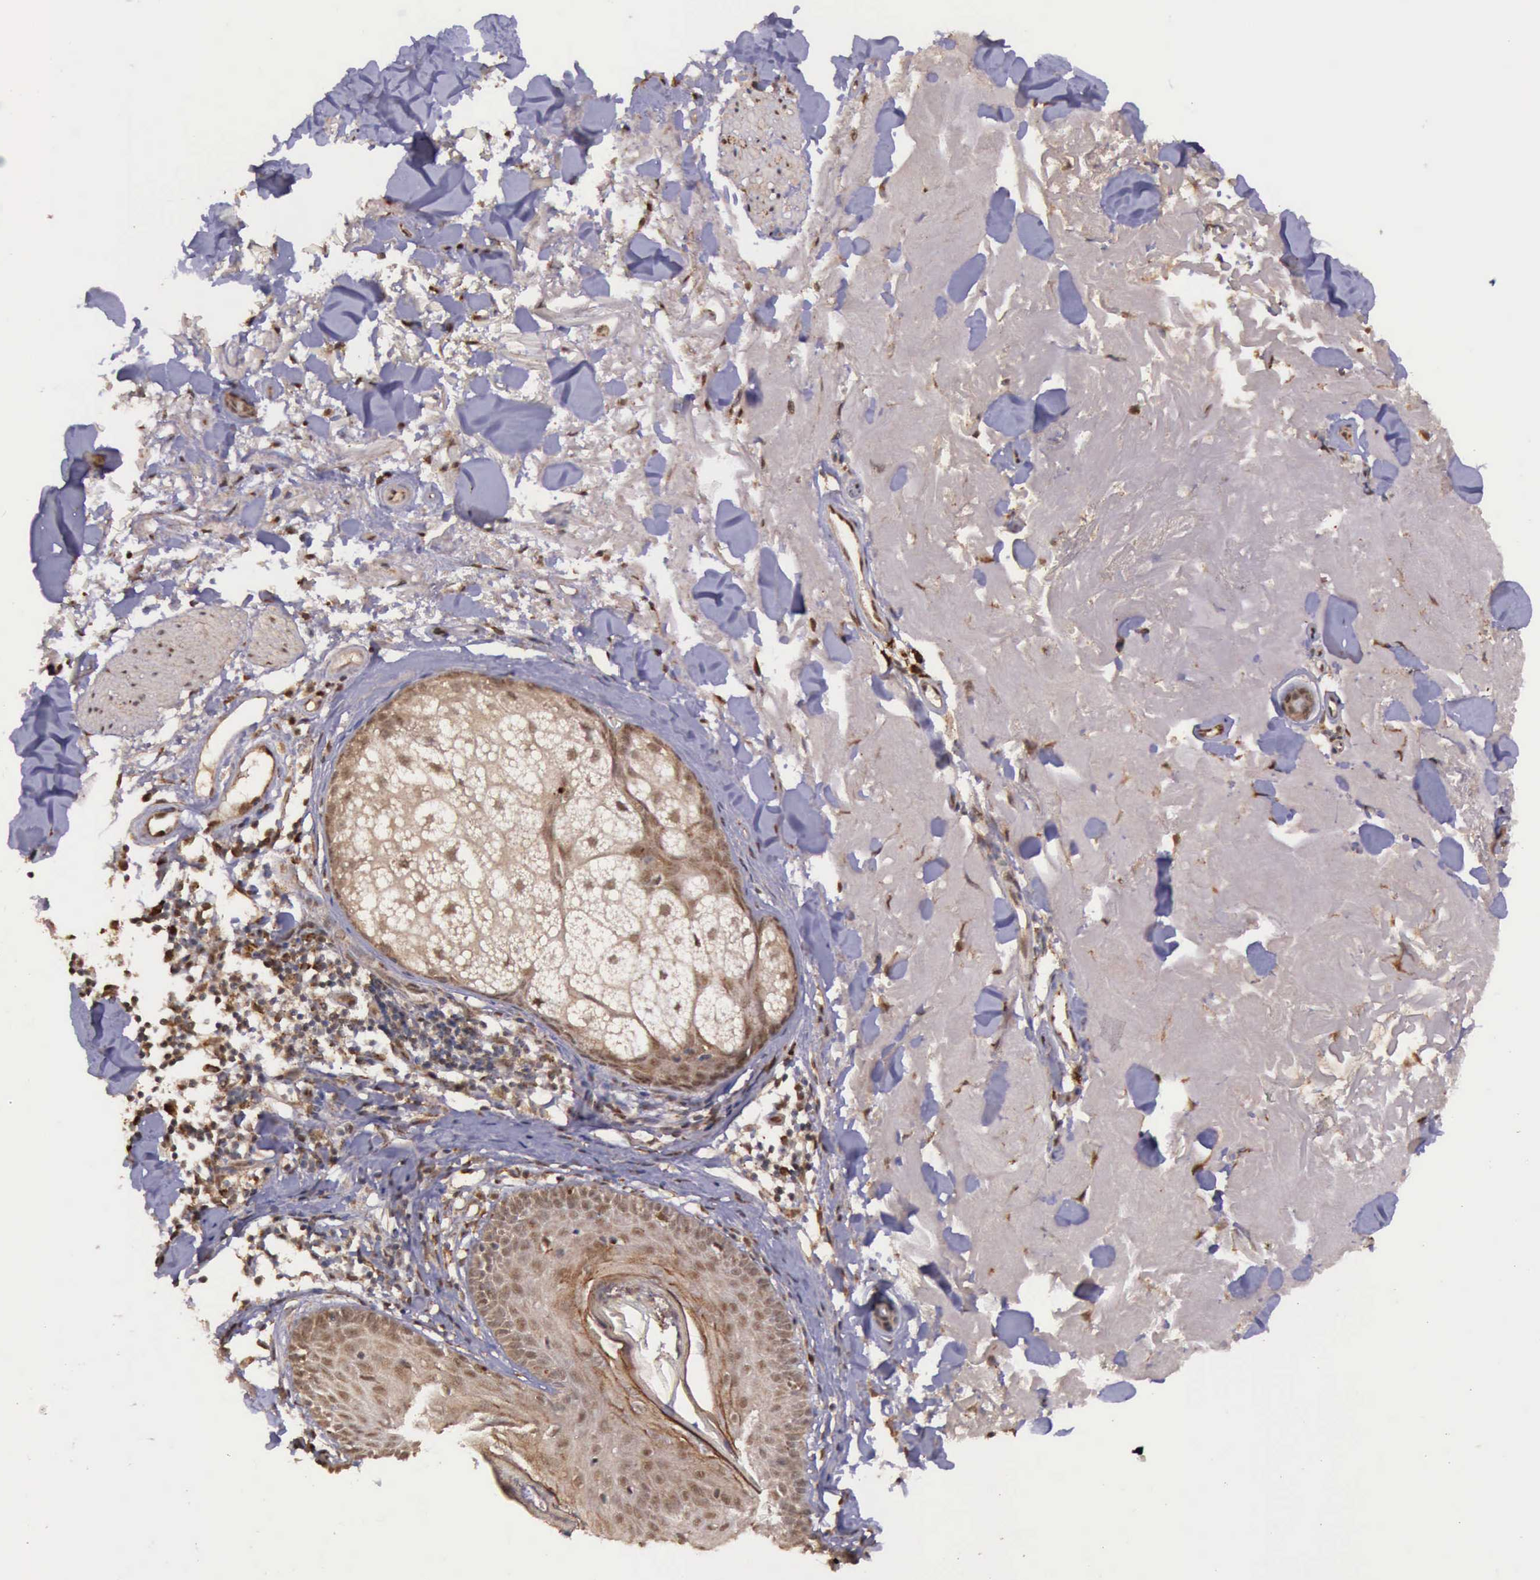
{"staining": {"intensity": "strong", "quantity": ">75%", "location": "cytoplasmic/membranous"}, "tissue": "skin", "cell_type": "Fibroblasts", "image_type": "normal", "snomed": [{"axis": "morphology", "description": "Normal tissue, NOS"}, {"axis": "topography", "description": "Skin"}], "caption": "This histopathology image shows benign skin stained with IHC to label a protein in brown. The cytoplasmic/membranous of fibroblasts show strong positivity for the protein. Nuclei are counter-stained blue.", "gene": "ARMCX3", "patient": {"sex": "male", "age": 86}}